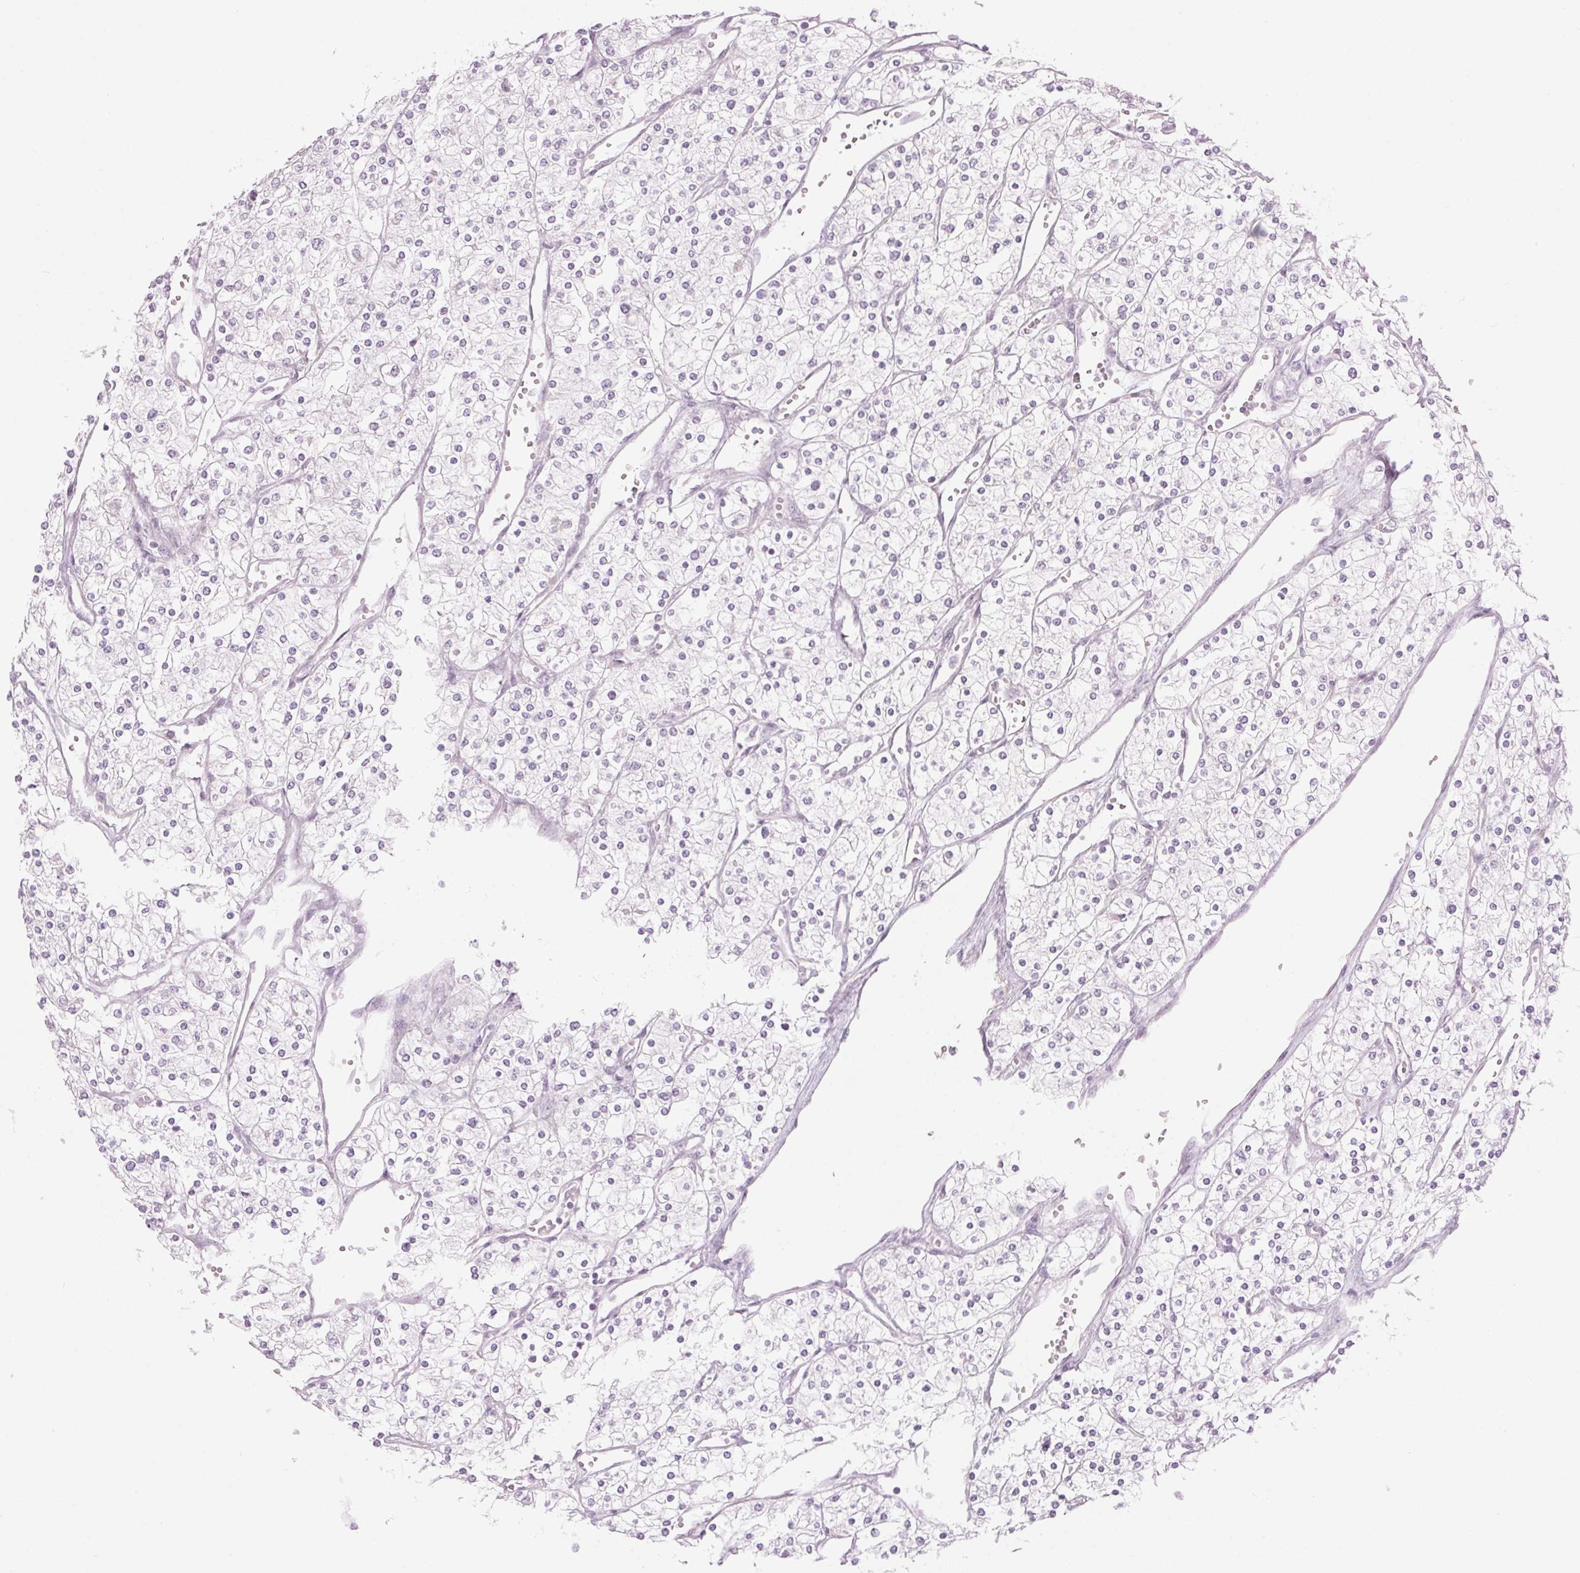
{"staining": {"intensity": "negative", "quantity": "none", "location": "none"}, "tissue": "renal cancer", "cell_type": "Tumor cells", "image_type": "cancer", "snomed": [{"axis": "morphology", "description": "Adenocarcinoma, NOS"}, {"axis": "topography", "description": "Kidney"}], "caption": "Immunohistochemistry (IHC) photomicrograph of adenocarcinoma (renal) stained for a protein (brown), which reveals no expression in tumor cells.", "gene": "GNMT", "patient": {"sex": "male", "age": 80}}